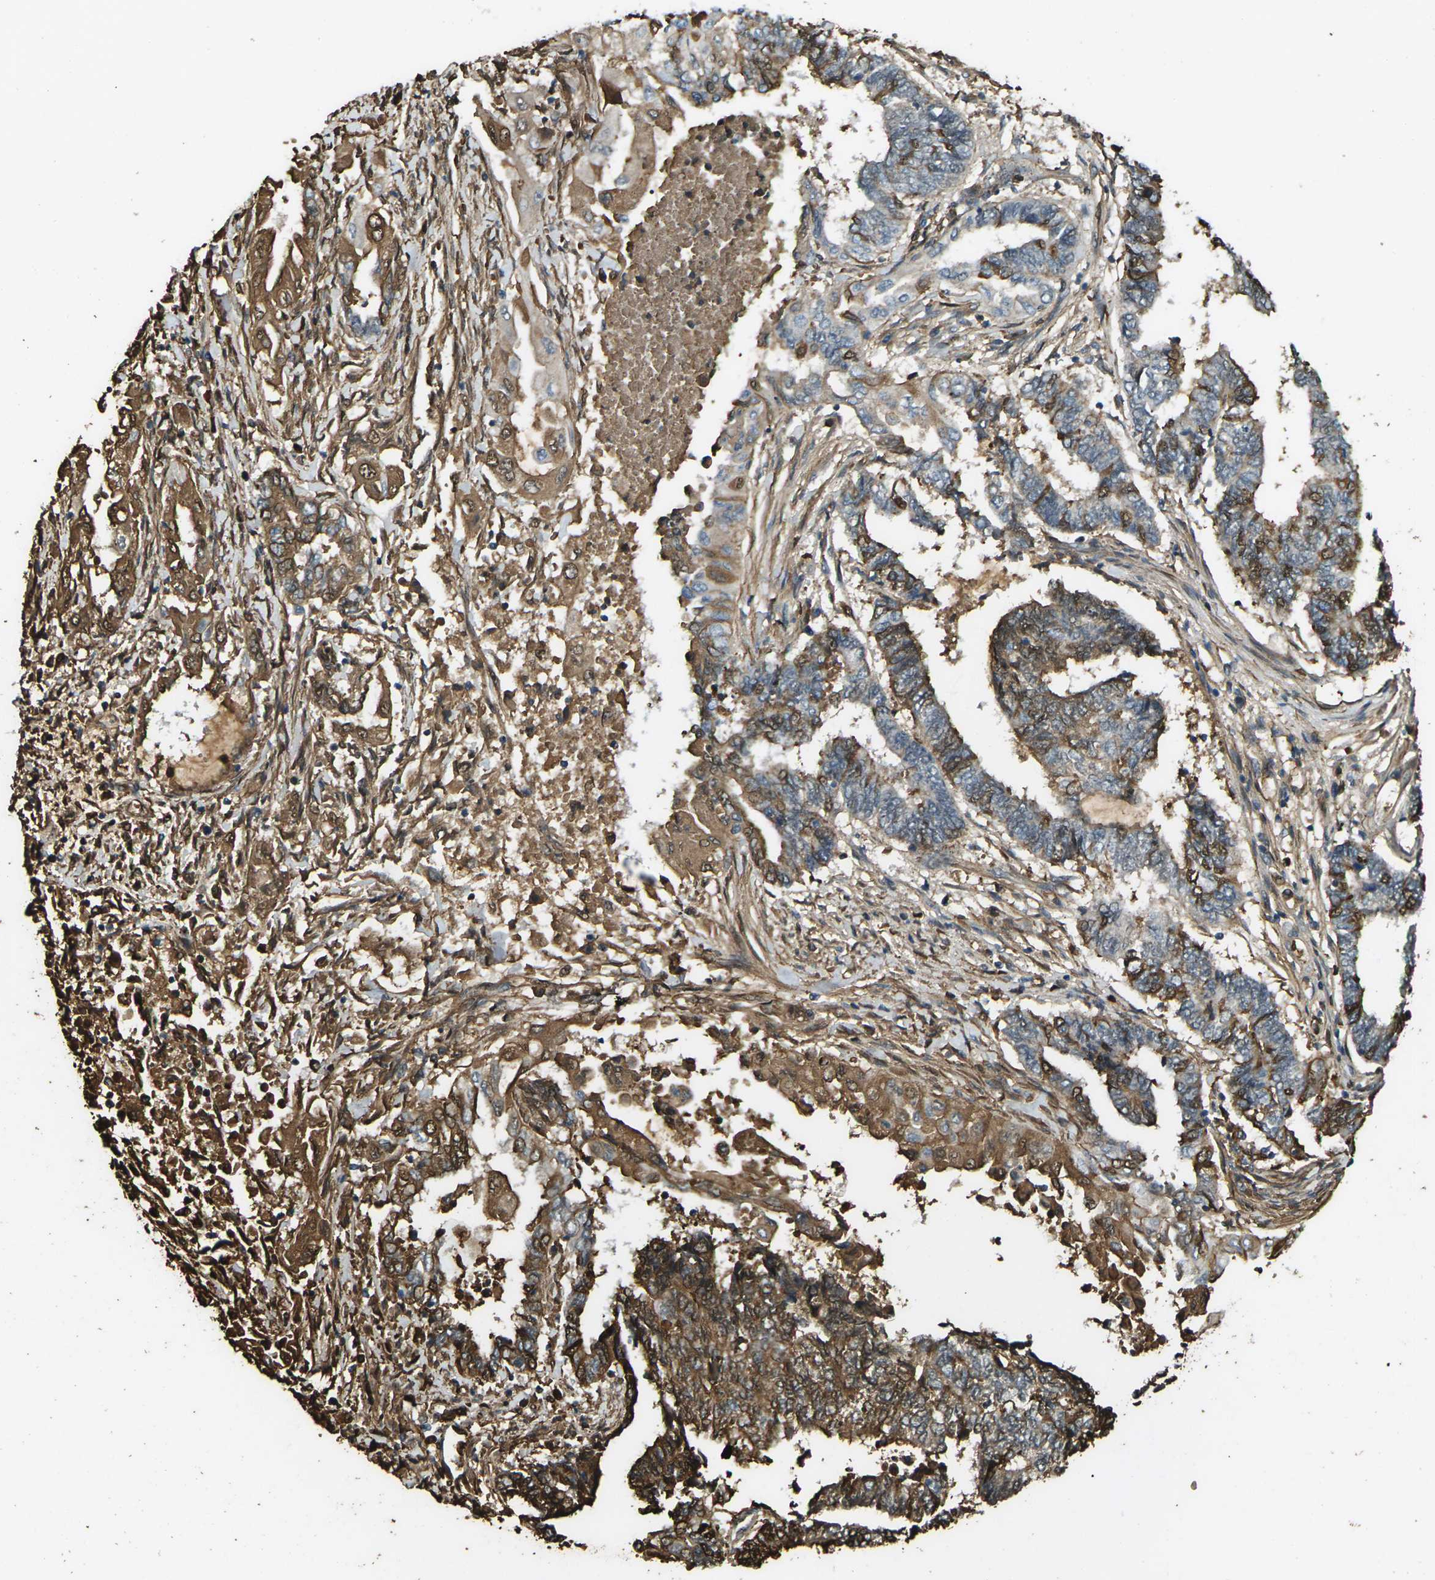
{"staining": {"intensity": "moderate", "quantity": "25%-75%", "location": "cytoplasmic/membranous,nuclear"}, "tissue": "endometrial cancer", "cell_type": "Tumor cells", "image_type": "cancer", "snomed": [{"axis": "morphology", "description": "Adenocarcinoma, NOS"}, {"axis": "topography", "description": "Uterus"}, {"axis": "topography", "description": "Endometrium"}], "caption": "High-power microscopy captured an immunohistochemistry image of endometrial adenocarcinoma, revealing moderate cytoplasmic/membranous and nuclear positivity in about 25%-75% of tumor cells. The staining is performed using DAB (3,3'-diaminobenzidine) brown chromogen to label protein expression. The nuclei are counter-stained blue using hematoxylin.", "gene": "CYP1B1", "patient": {"sex": "female", "age": 70}}